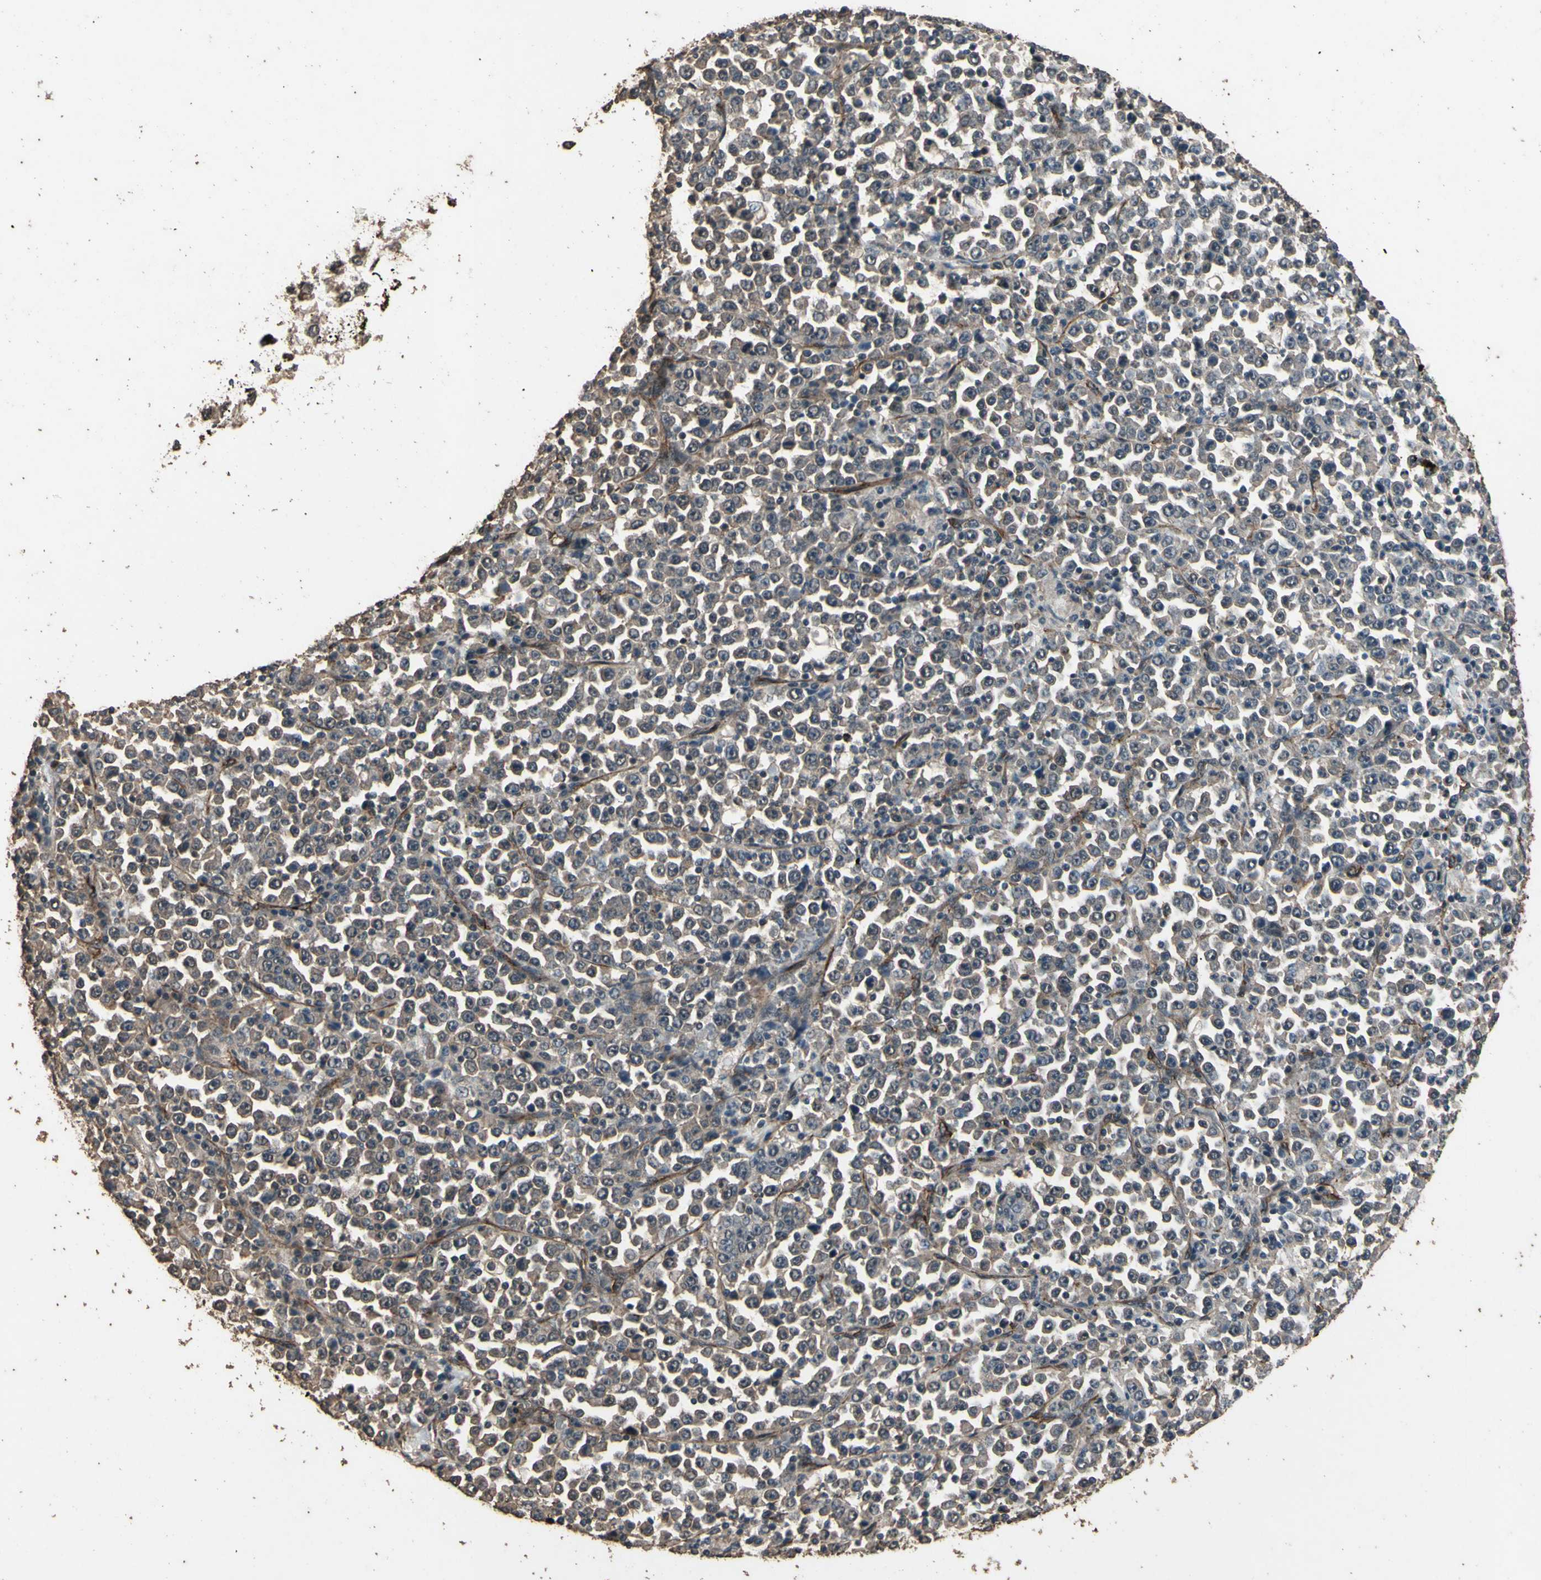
{"staining": {"intensity": "weak", "quantity": ">75%", "location": "cytoplasmic/membranous"}, "tissue": "stomach cancer", "cell_type": "Tumor cells", "image_type": "cancer", "snomed": [{"axis": "morphology", "description": "Normal tissue, NOS"}, {"axis": "morphology", "description": "Adenocarcinoma, NOS"}, {"axis": "topography", "description": "Stomach, upper"}, {"axis": "topography", "description": "Stomach"}], "caption": "Stomach cancer tissue demonstrates weak cytoplasmic/membranous expression in about >75% of tumor cells Using DAB (brown) and hematoxylin (blue) stains, captured at high magnification using brightfield microscopy.", "gene": "TSPO", "patient": {"sex": "male", "age": 59}}